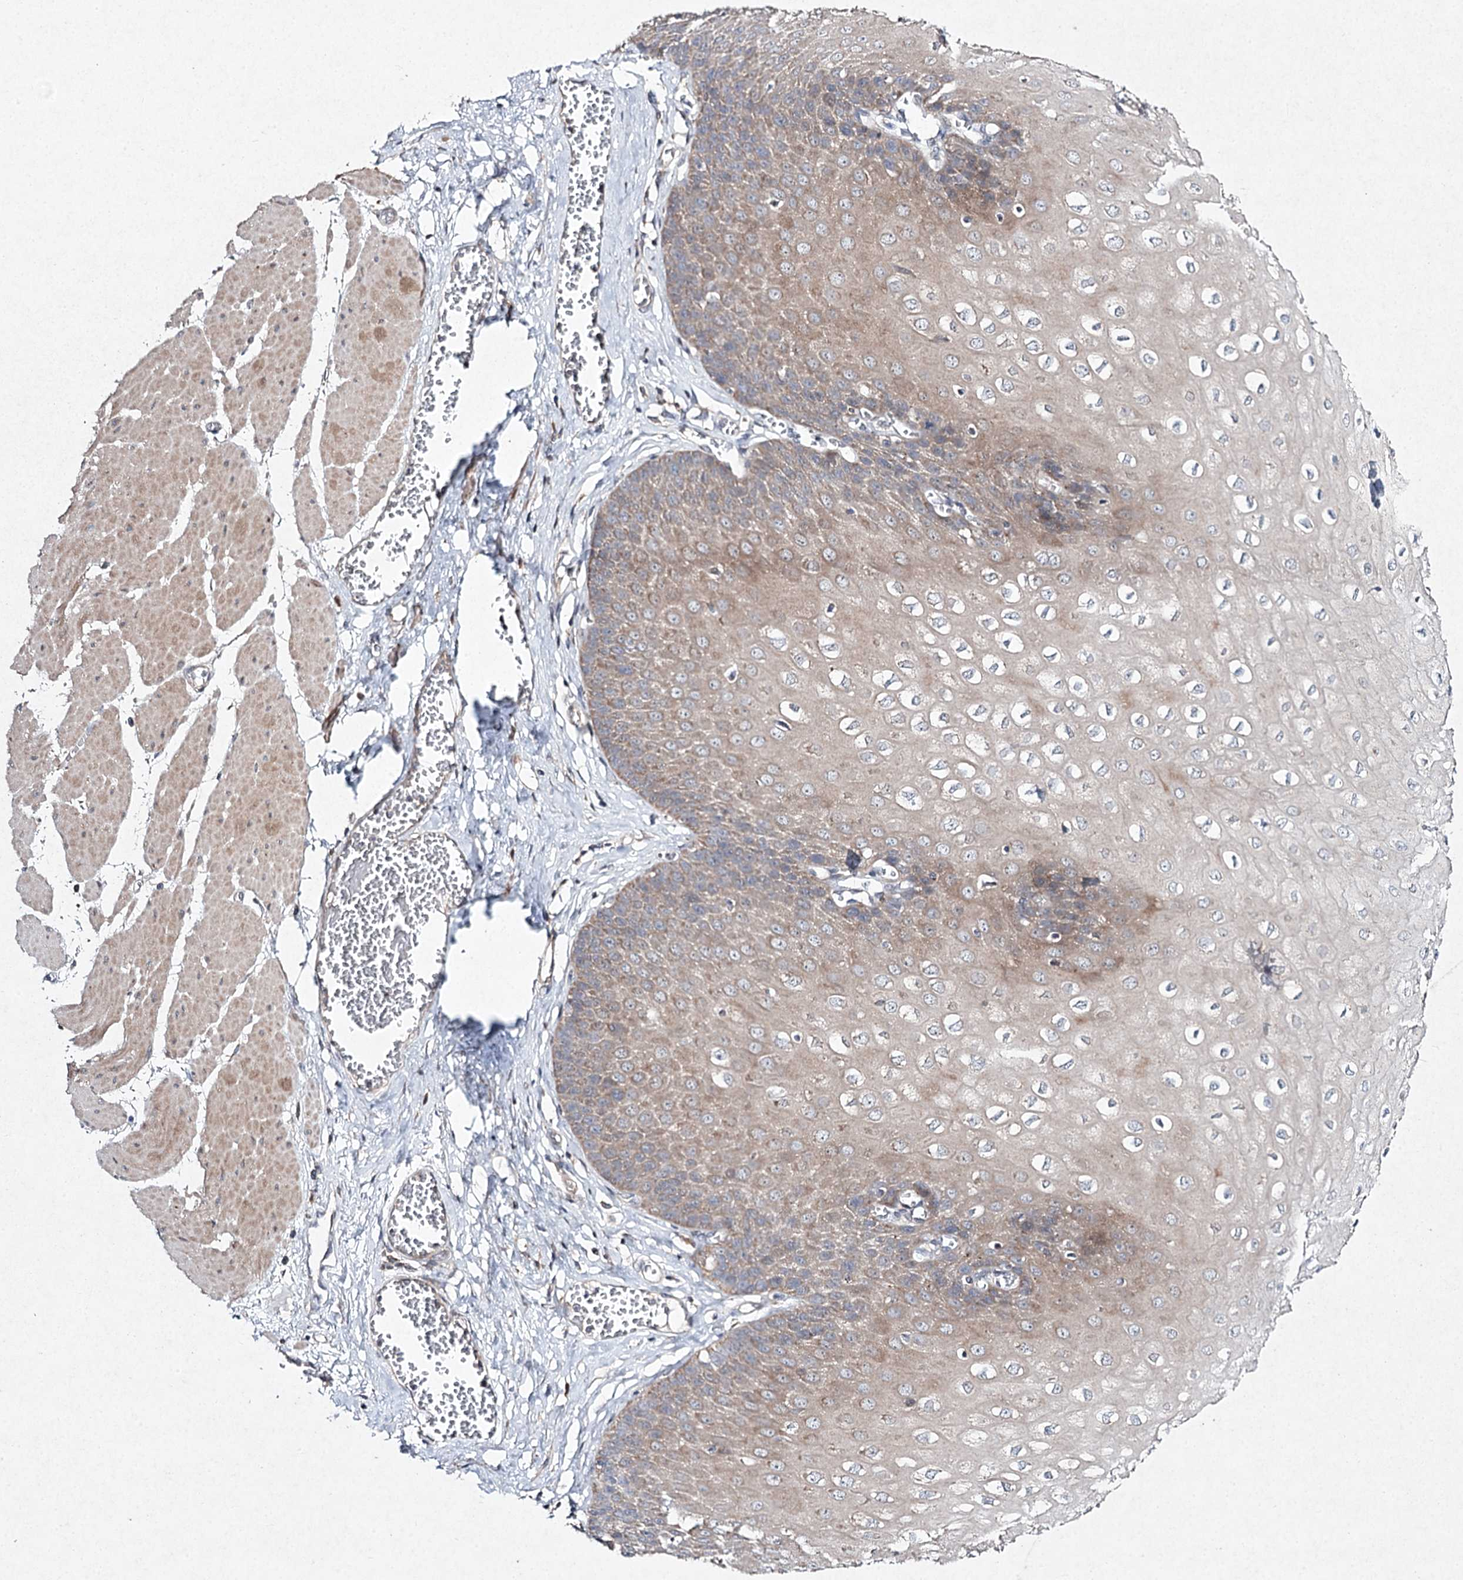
{"staining": {"intensity": "moderate", "quantity": "25%-75%", "location": "cytoplasmic/membranous"}, "tissue": "esophagus", "cell_type": "Squamous epithelial cells", "image_type": "normal", "snomed": [{"axis": "morphology", "description": "Normal tissue, NOS"}, {"axis": "topography", "description": "Esophagus"}], "caption": "Immunohistochemistry (IHC) (DAB (3,3'-diaminobenzidine)) staining of normal human esophagus demonstrates moderate cytoplasmic/membranous protein expression in about 25%-75% of squamous epithelial cells. (brown staining indicates protein expression, while blue staining denotes nuclei).", "gene": "FANCL", "patient": {"sex": "male", "age": 60}}